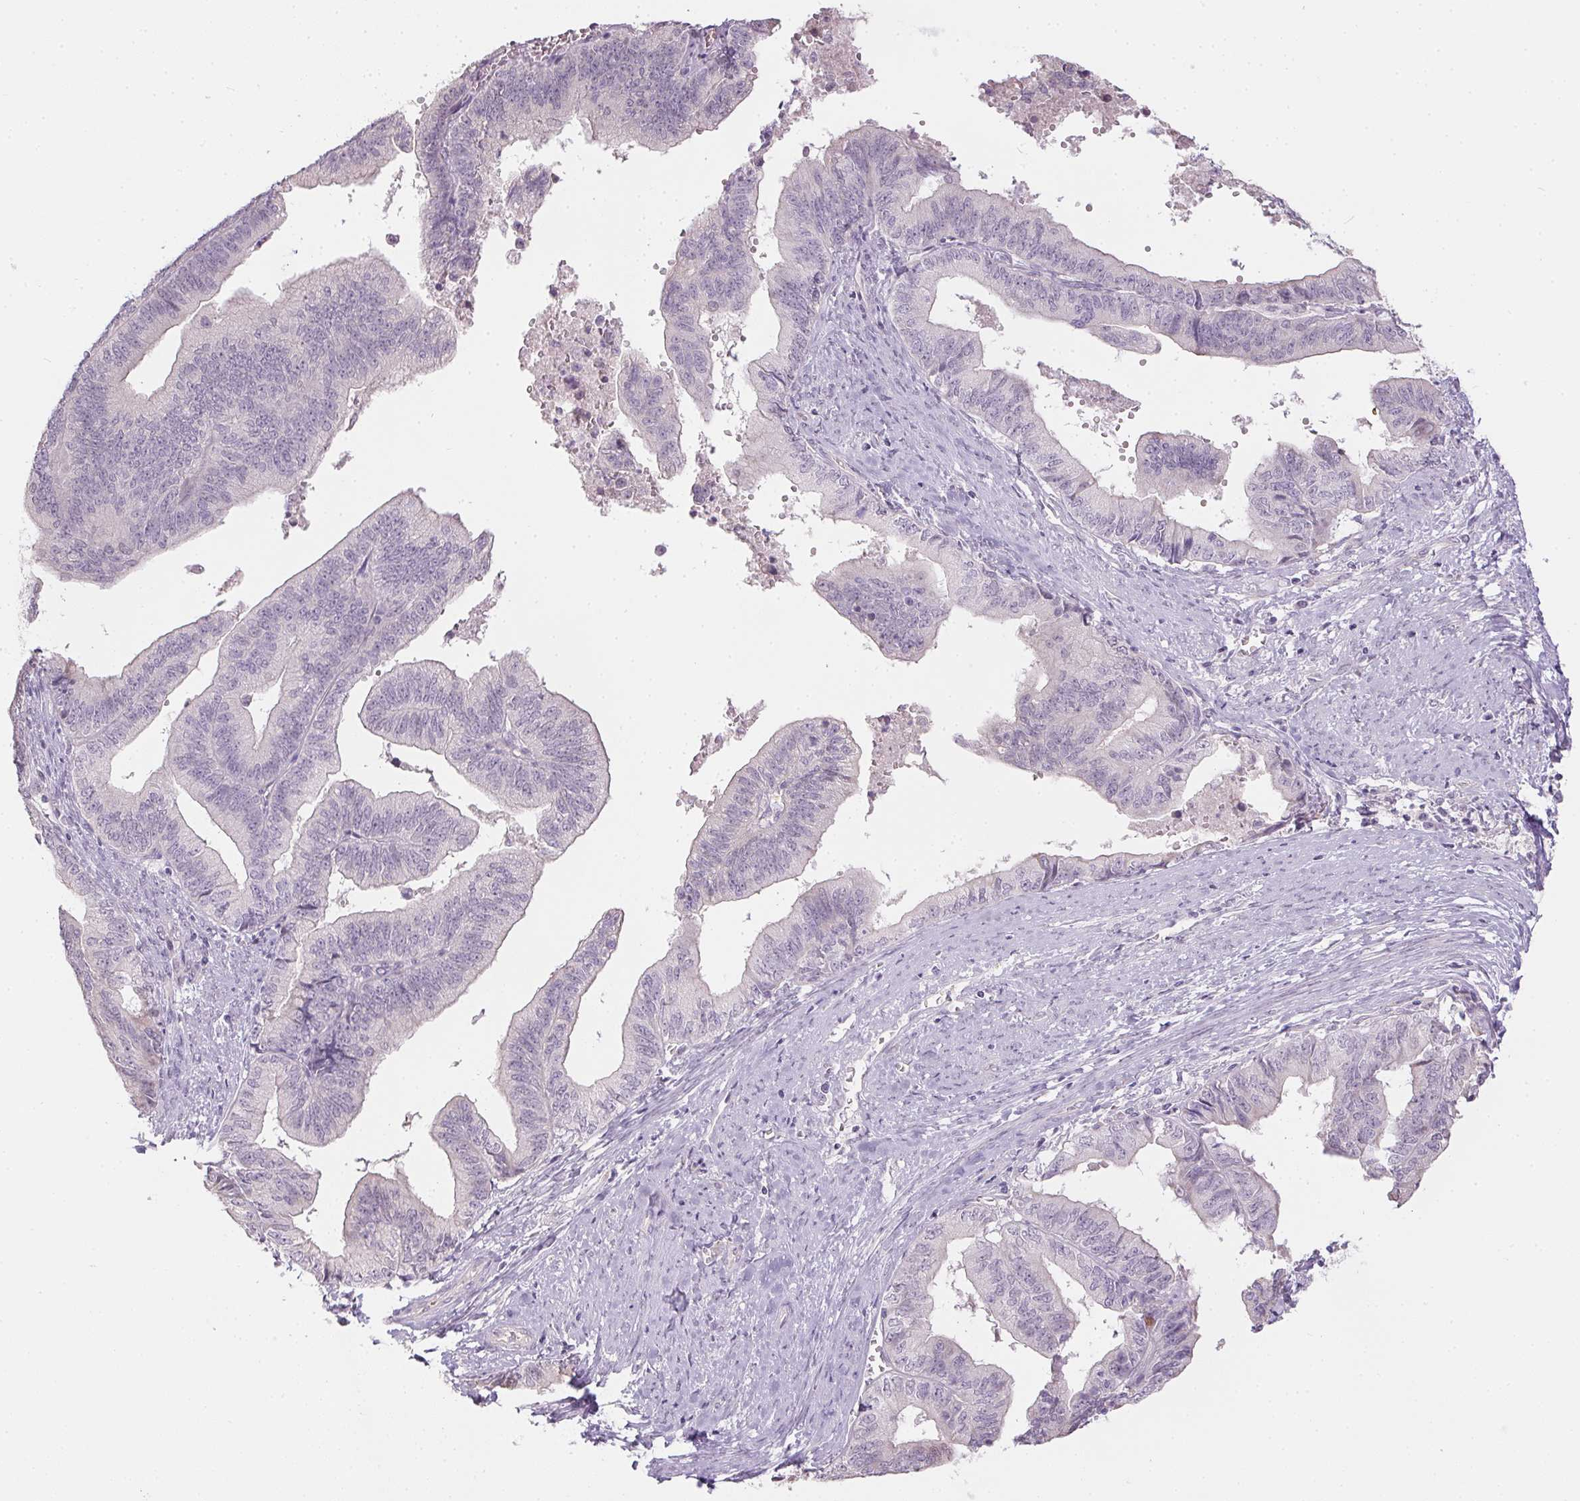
{"staining": {"intensity": "negative", "quantity": "none", "location": "none"}, "tissue": "endometrial cancer", "cell_type": "Tumor cells", "image_type": "cancer", "snomed": [{"axis": "morphology", "description": "Adenocarcinoma, NOS"}, {"axis": "topography", "description": "Endometrium"}], "caption": "High power microscopy image of an immunohistochemistry (IHC) image of endometrial adenocarcinoma, revealing no significant staining in tumor cells.", "gene": "CTCFL", "patient": {"sex": "female", "age": 65}}